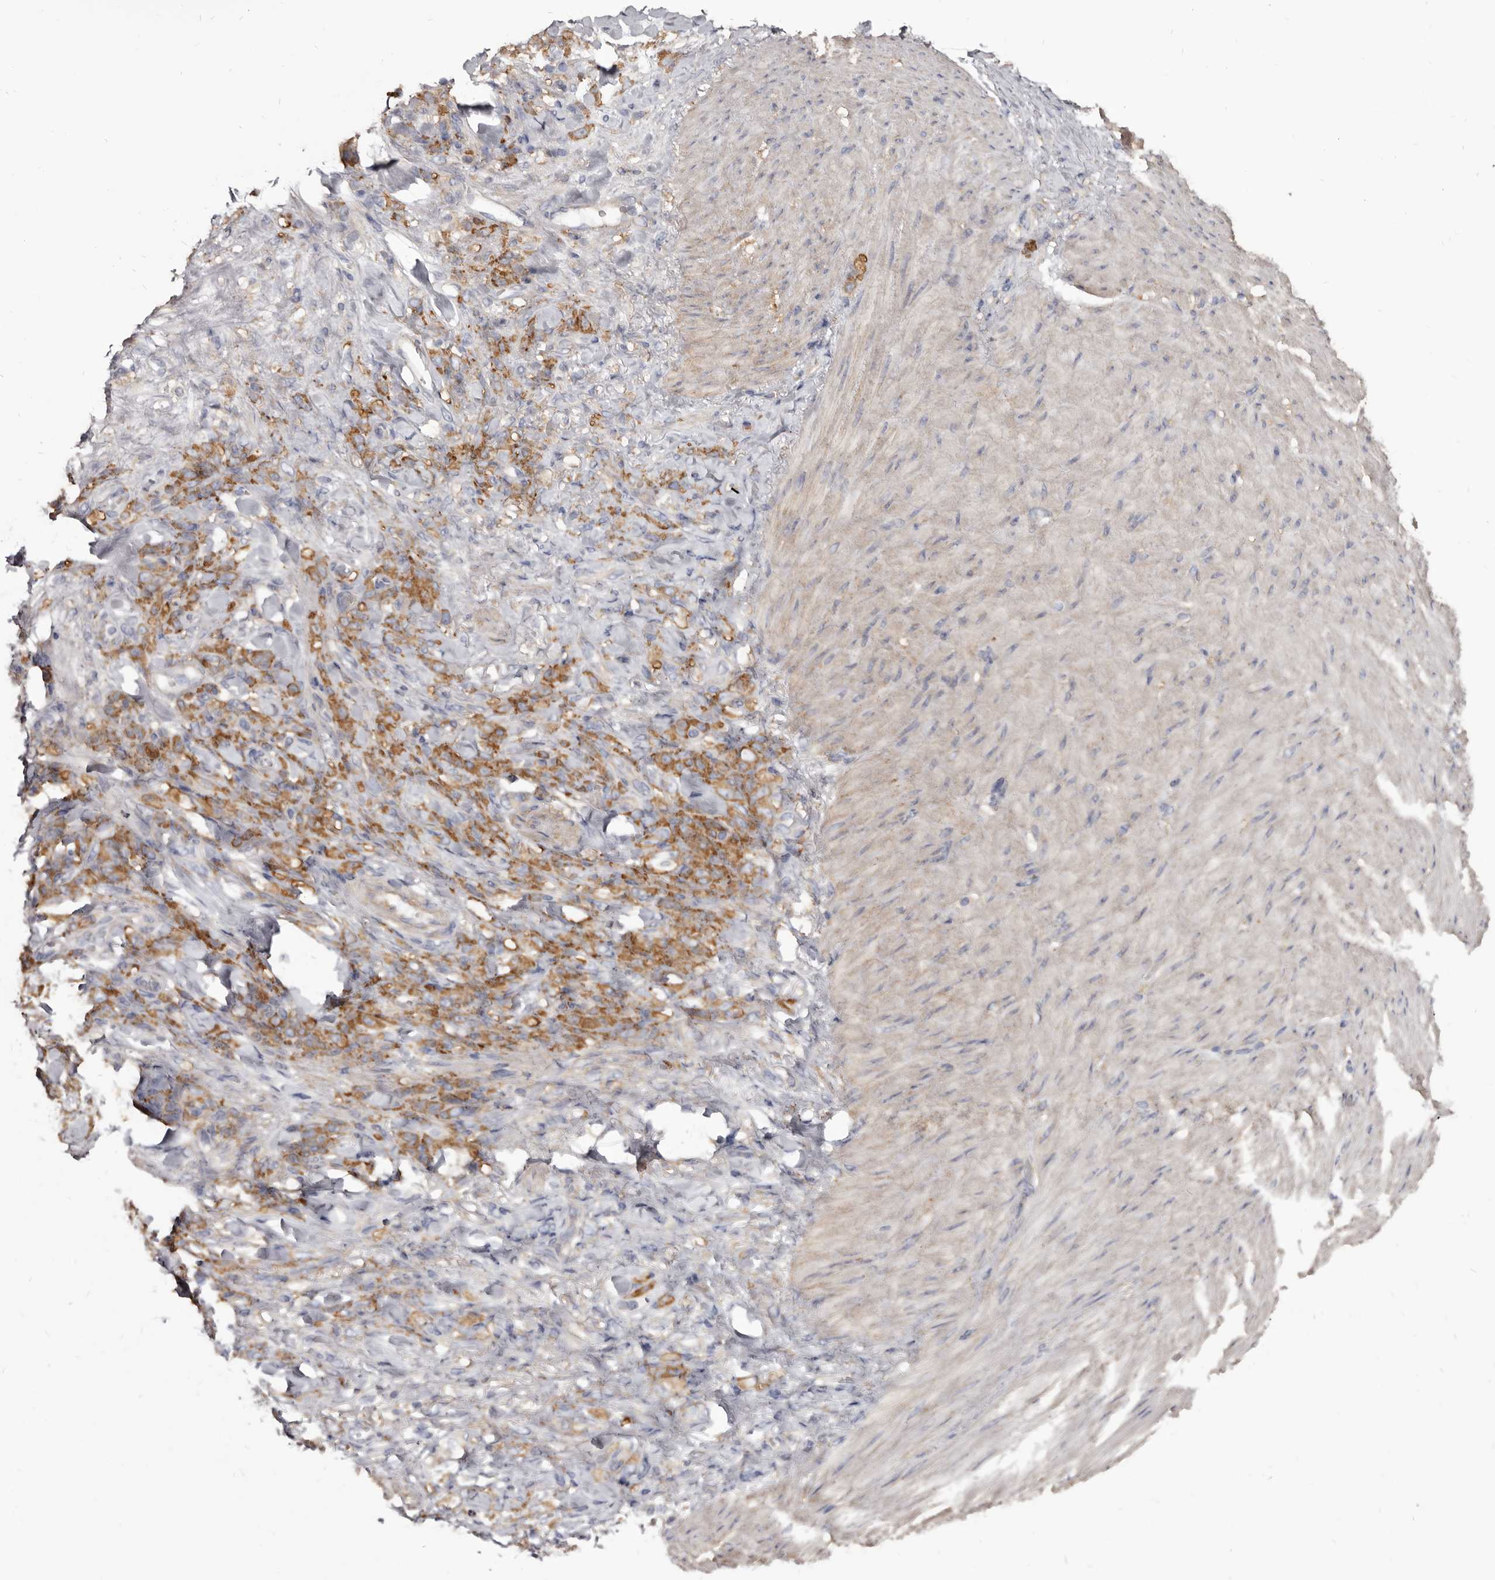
{"staining": {"intensity": "moderate", "quantity": ">75%", "location": "cytoplasmic/membranous"}, "tissue": "stomach cancer", "cell_type": "Tumor cells", "image_type": "cancer", "snomed": [{"axis": "morphology", "description": "Normal tissue, NOS"}, {"axis": "morphology", "description": "Adenocarcinoma, NOS"}, {"axis": "topography", "description": "Stomach"}], "caption": "Protein expression analysis of stomach cancer exhibits moderate cytoplasmic/membranous expression in about >75% of tumor cells. Nuclei are stained in blue.", "gene": "TPD52", "patient": {"sex": "male", "age": 82}}